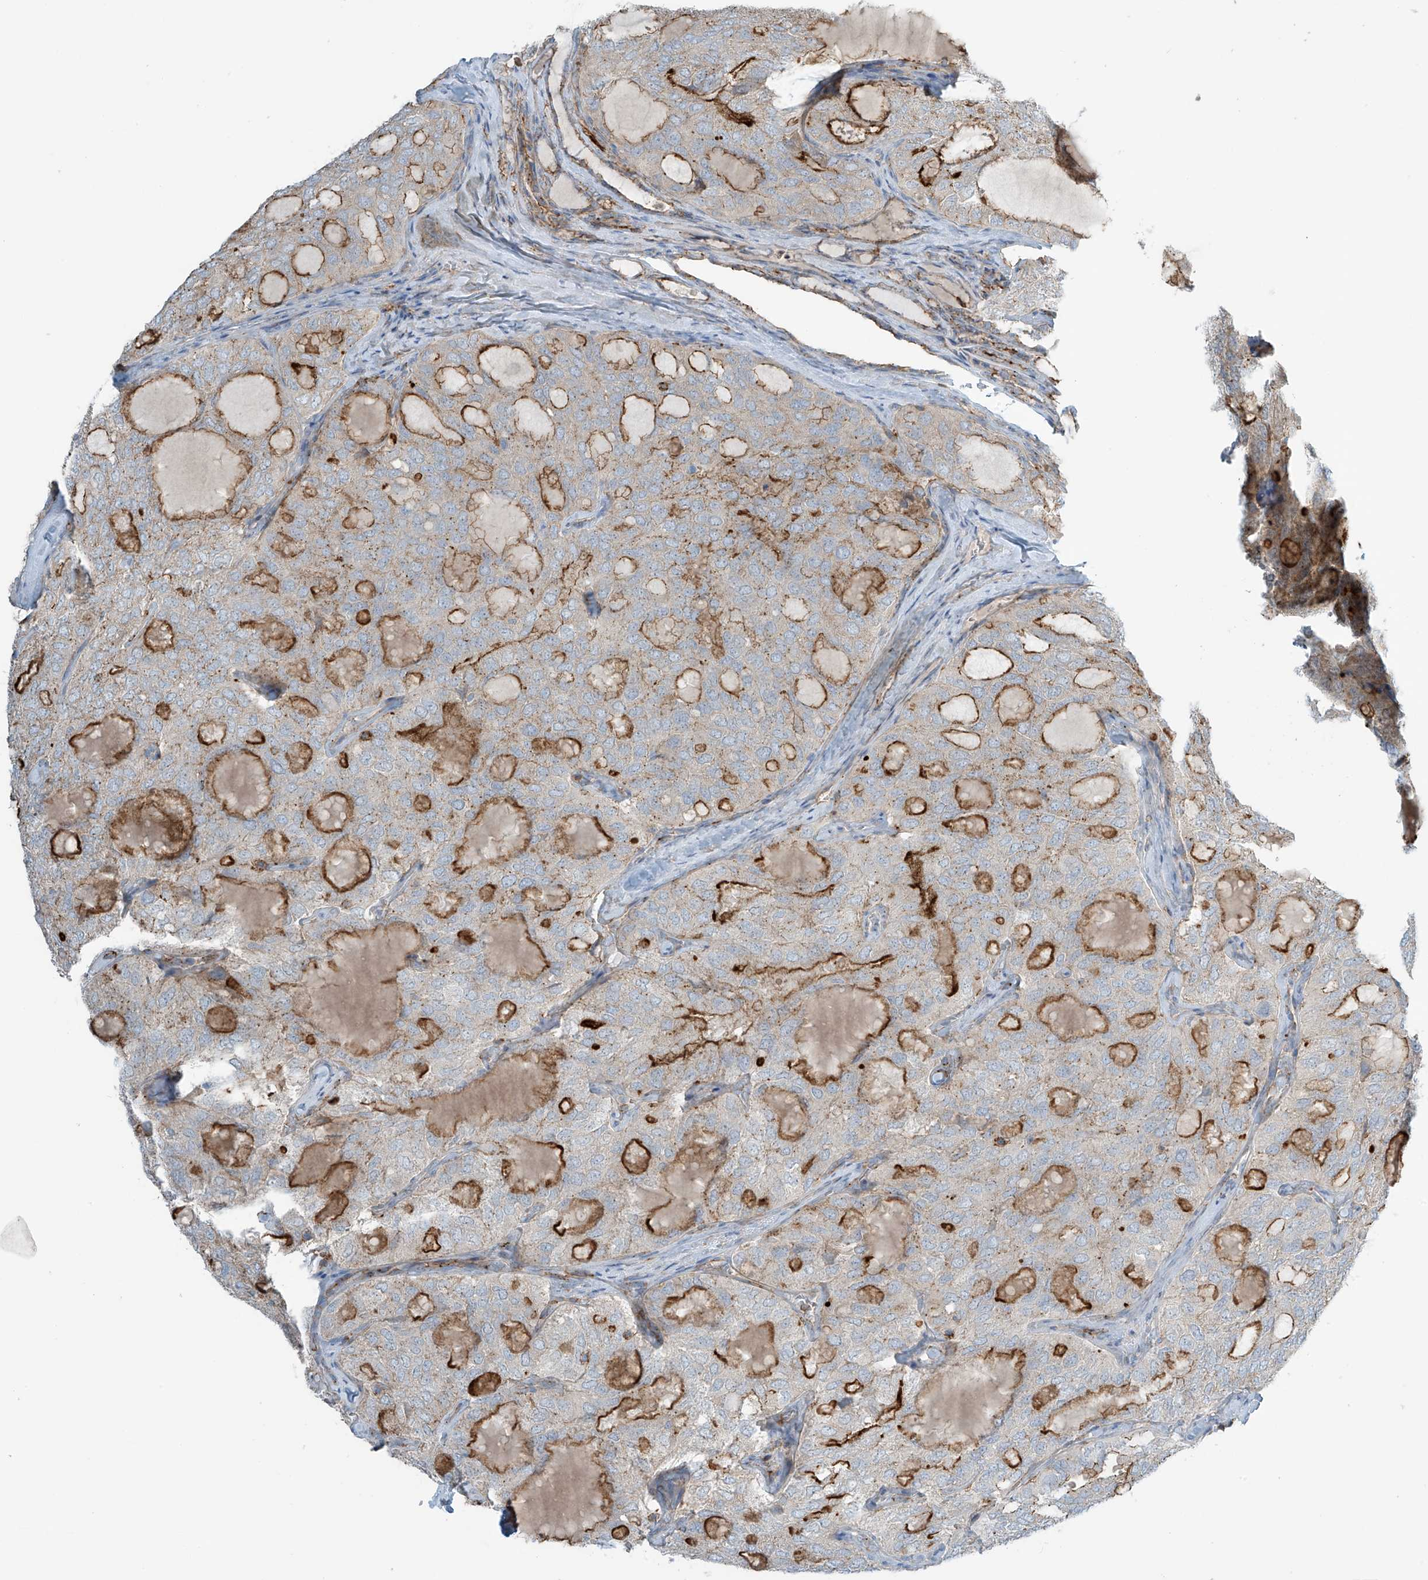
{"staining": {"intensity": "moderate", "quantity": "25%-75%", "location": "cytoplasmic/membranous"}, "tissue": "thyroid cancer", "cell_type": "Tumor cells", "image_type": "cancer", "snomed": [{"axis": "morphology", "description": "Follicular adenoma carcinoma, NOS"}, {"axis": "topography", "description": "Thyroid gland"}], "caption": "The histopathology image demonstrates staining of thyroid cancer, revealing moderate cytoplasmic/membranous protein staining (brown color) within tumor cells. The protein of interest is stained brown, and the nuclei are stained in blue (DAB IHC with brightfield microscopy, high magnification).", "gene": "SLC9A2", "patient": {"sex": "male", "age": 75}}